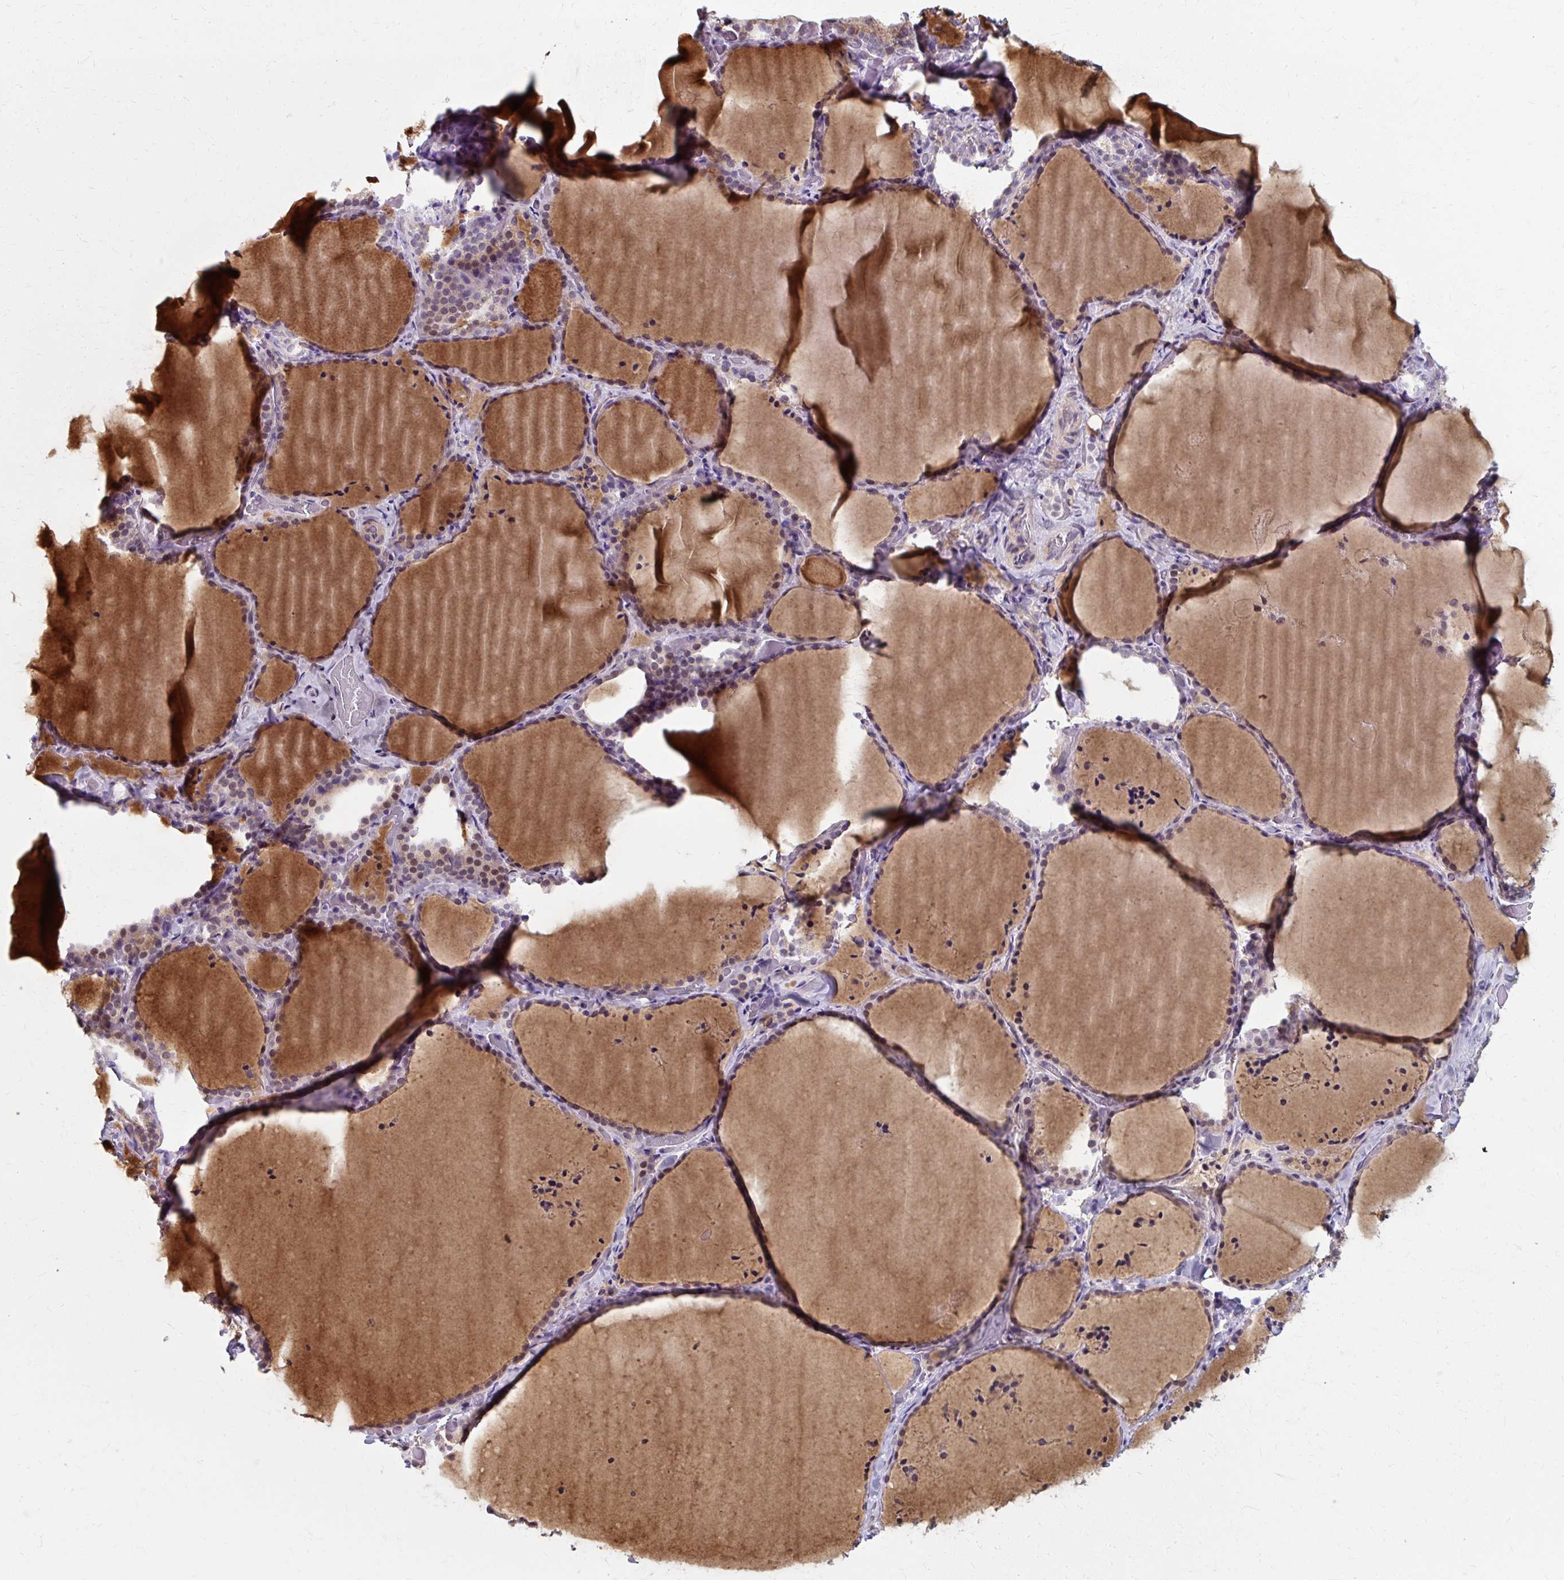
{"staining": {"intensity": "weak", "quantity": ">75%", "location": "cytoplasmic/membranous,nuclear"}, "tissue": "thyroid gland", "cell_type": "Glandular cells", "image_type": "normal", "snomed": [{"axis": "morphology", "description": "Normal tissue, NOS"}, {"axis": "topography", "description": "Thyroid gland"}], "caption": "Protein expression analysis of benign human thyroid gland reveals weak cytoplasmic/membranous,nuclear expression in about >75% of glandular cells. (DAB (3,3'-diaminobenzidine) IHC, brown staining for protein, blue staining for nuclei).", "gene": "ZNF555", "patient": {"sex": "female", "age": 22}}